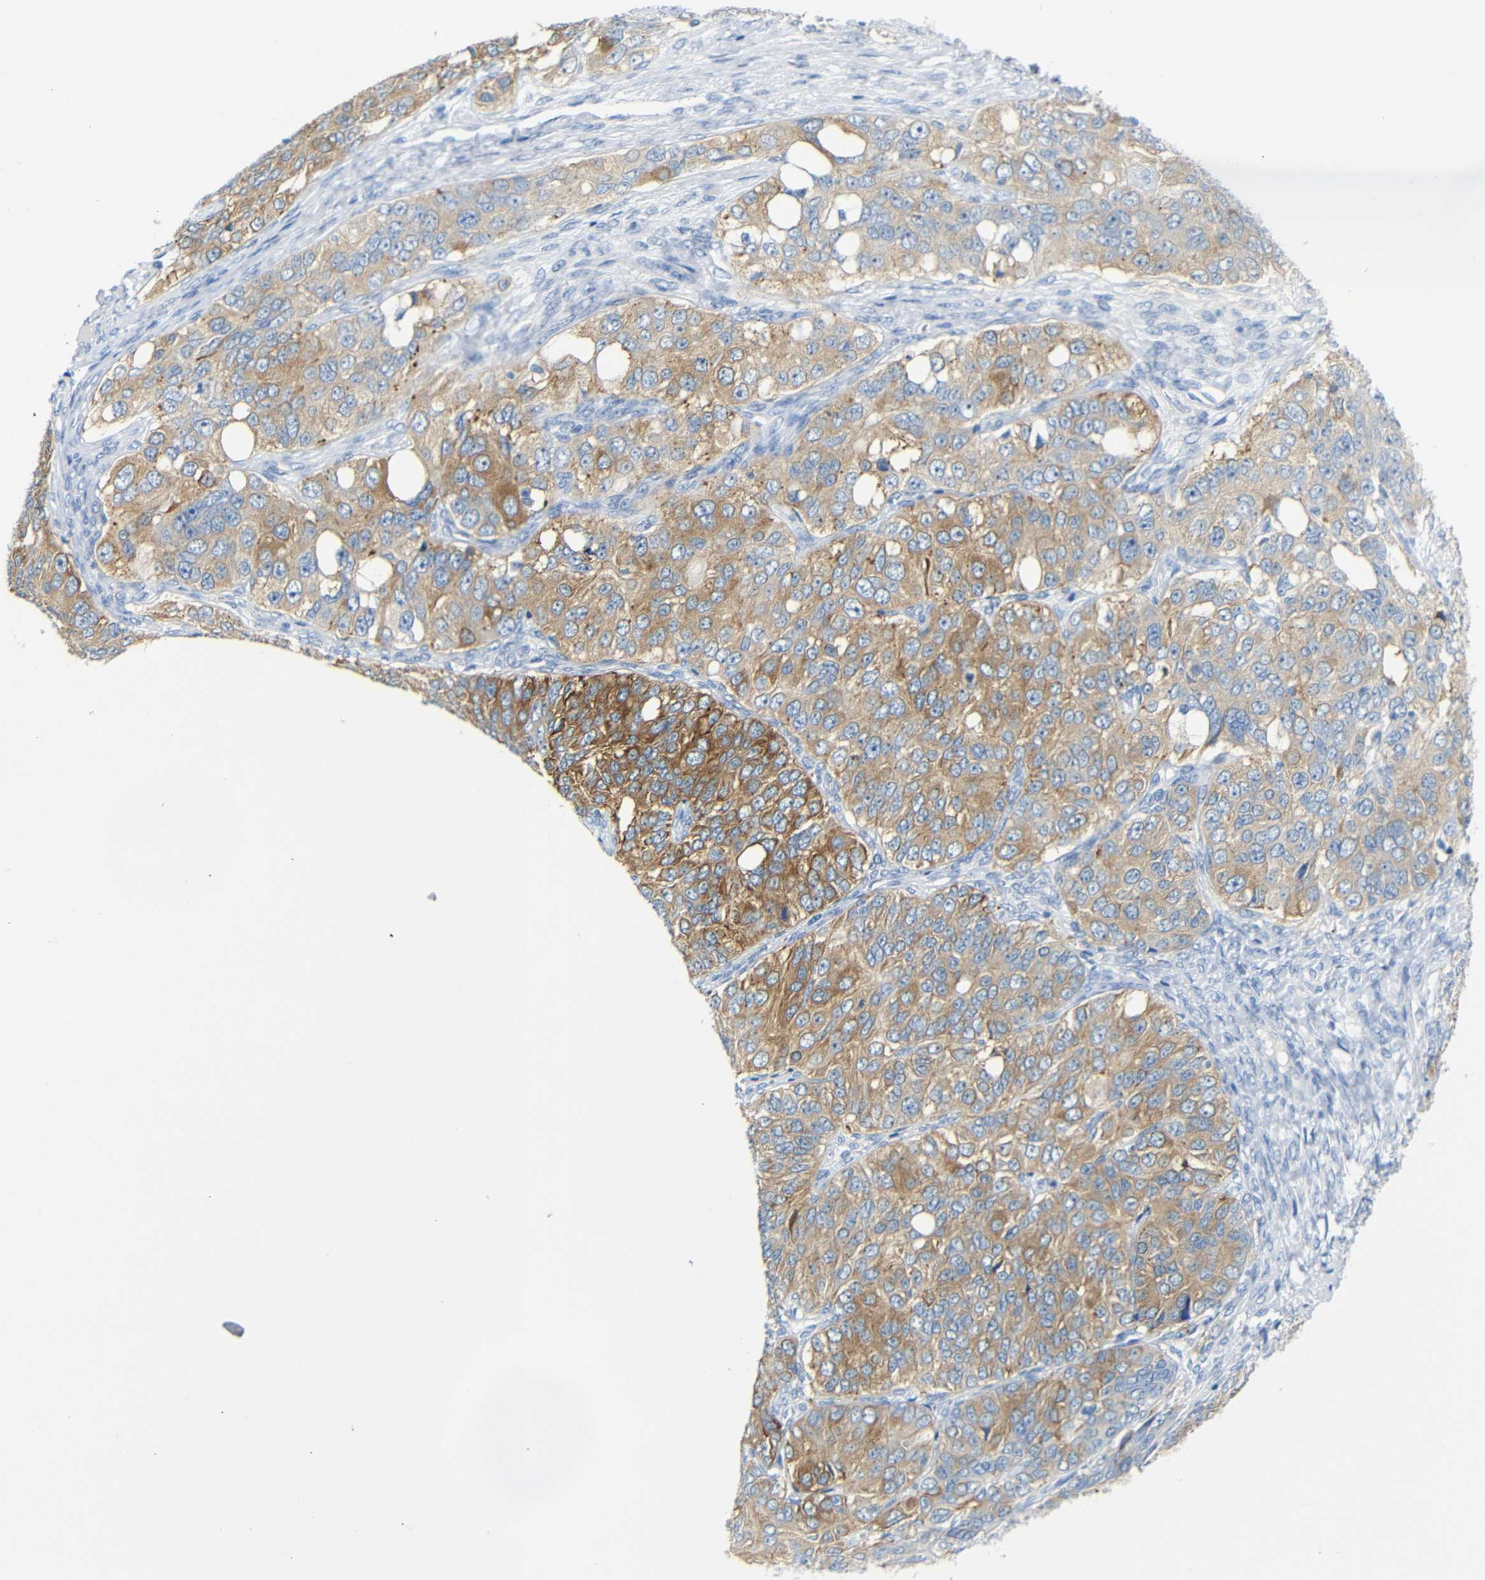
{"staining": {"intensity": "moderate", "quantity": "25%-75%", "location": "cytoplasmic/membranous"}, "tissue": "ovarian cancer", "cell_type": "Tumor cells", "image_type": "cancer", "snomed": [{"axis": "morphology", "description": "Carcinoma, endometroid"}, {"axis": "topography", "description": "Ovary"}], "caption": "A medium amount of moderate cytoplasmic/membranous staining is seen in approximately 25%-75% of tumor cells in ovarian cancer tissue.", "gene": "FCRL1", "patient": {"sex": "female", "age": 51}}